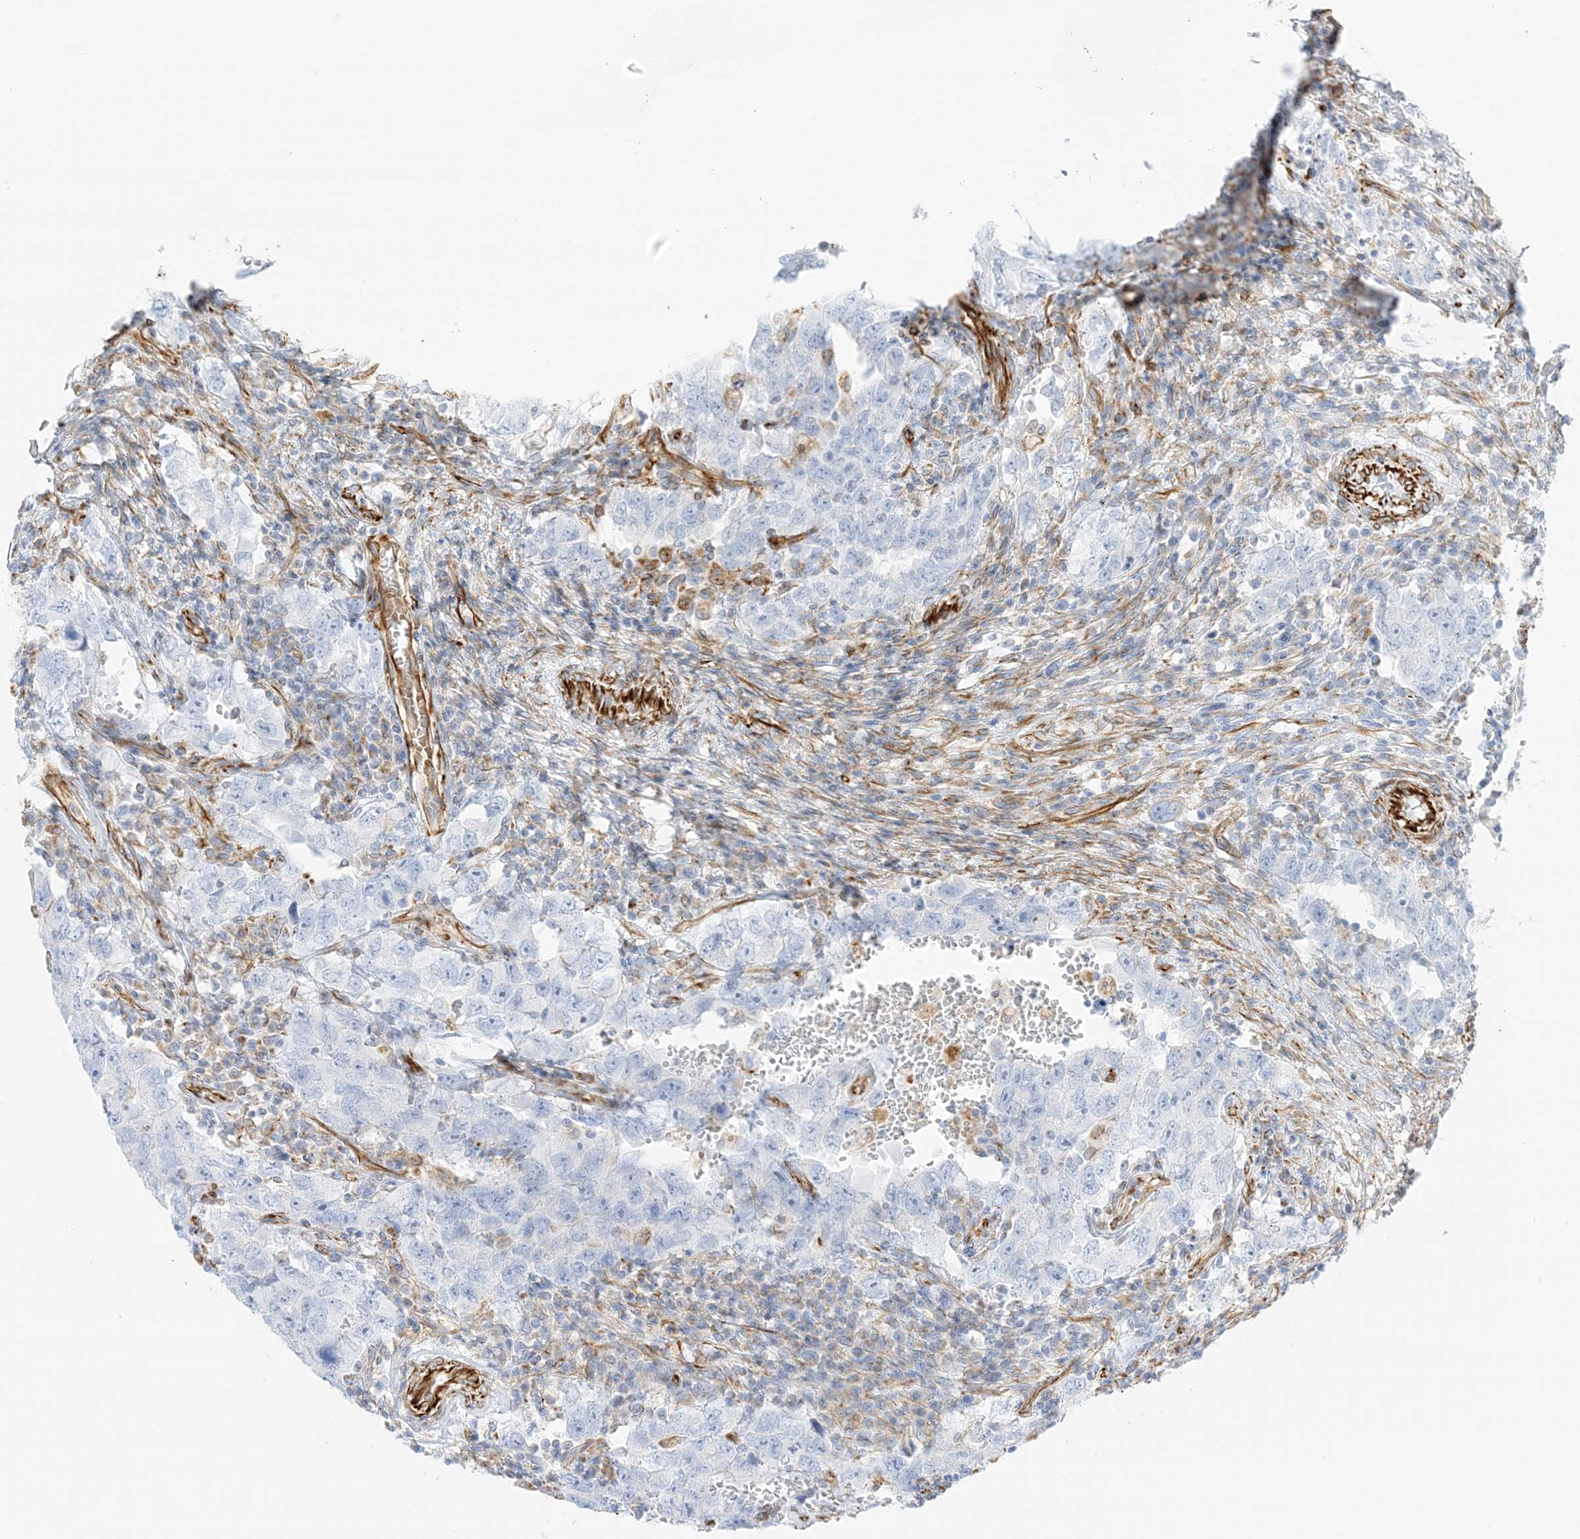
{"staining": {"intensity": "negative", "quantity": "none", "location": "none"}, "tissue": "testis cancer", "cell_type": "Tumor cells", "image_type": "cancer", "snomed": [{"axis": "morphology", "description": "Carcinoma, Embryonal, NOS"}, {"axis": "topography", "description": "Testis"}], "caption": "An image of human testis embryonal carcinoma is negative for staining in tumor cells.", "gene": "PID1", "patient": {"sex": "male", "age": 26}}